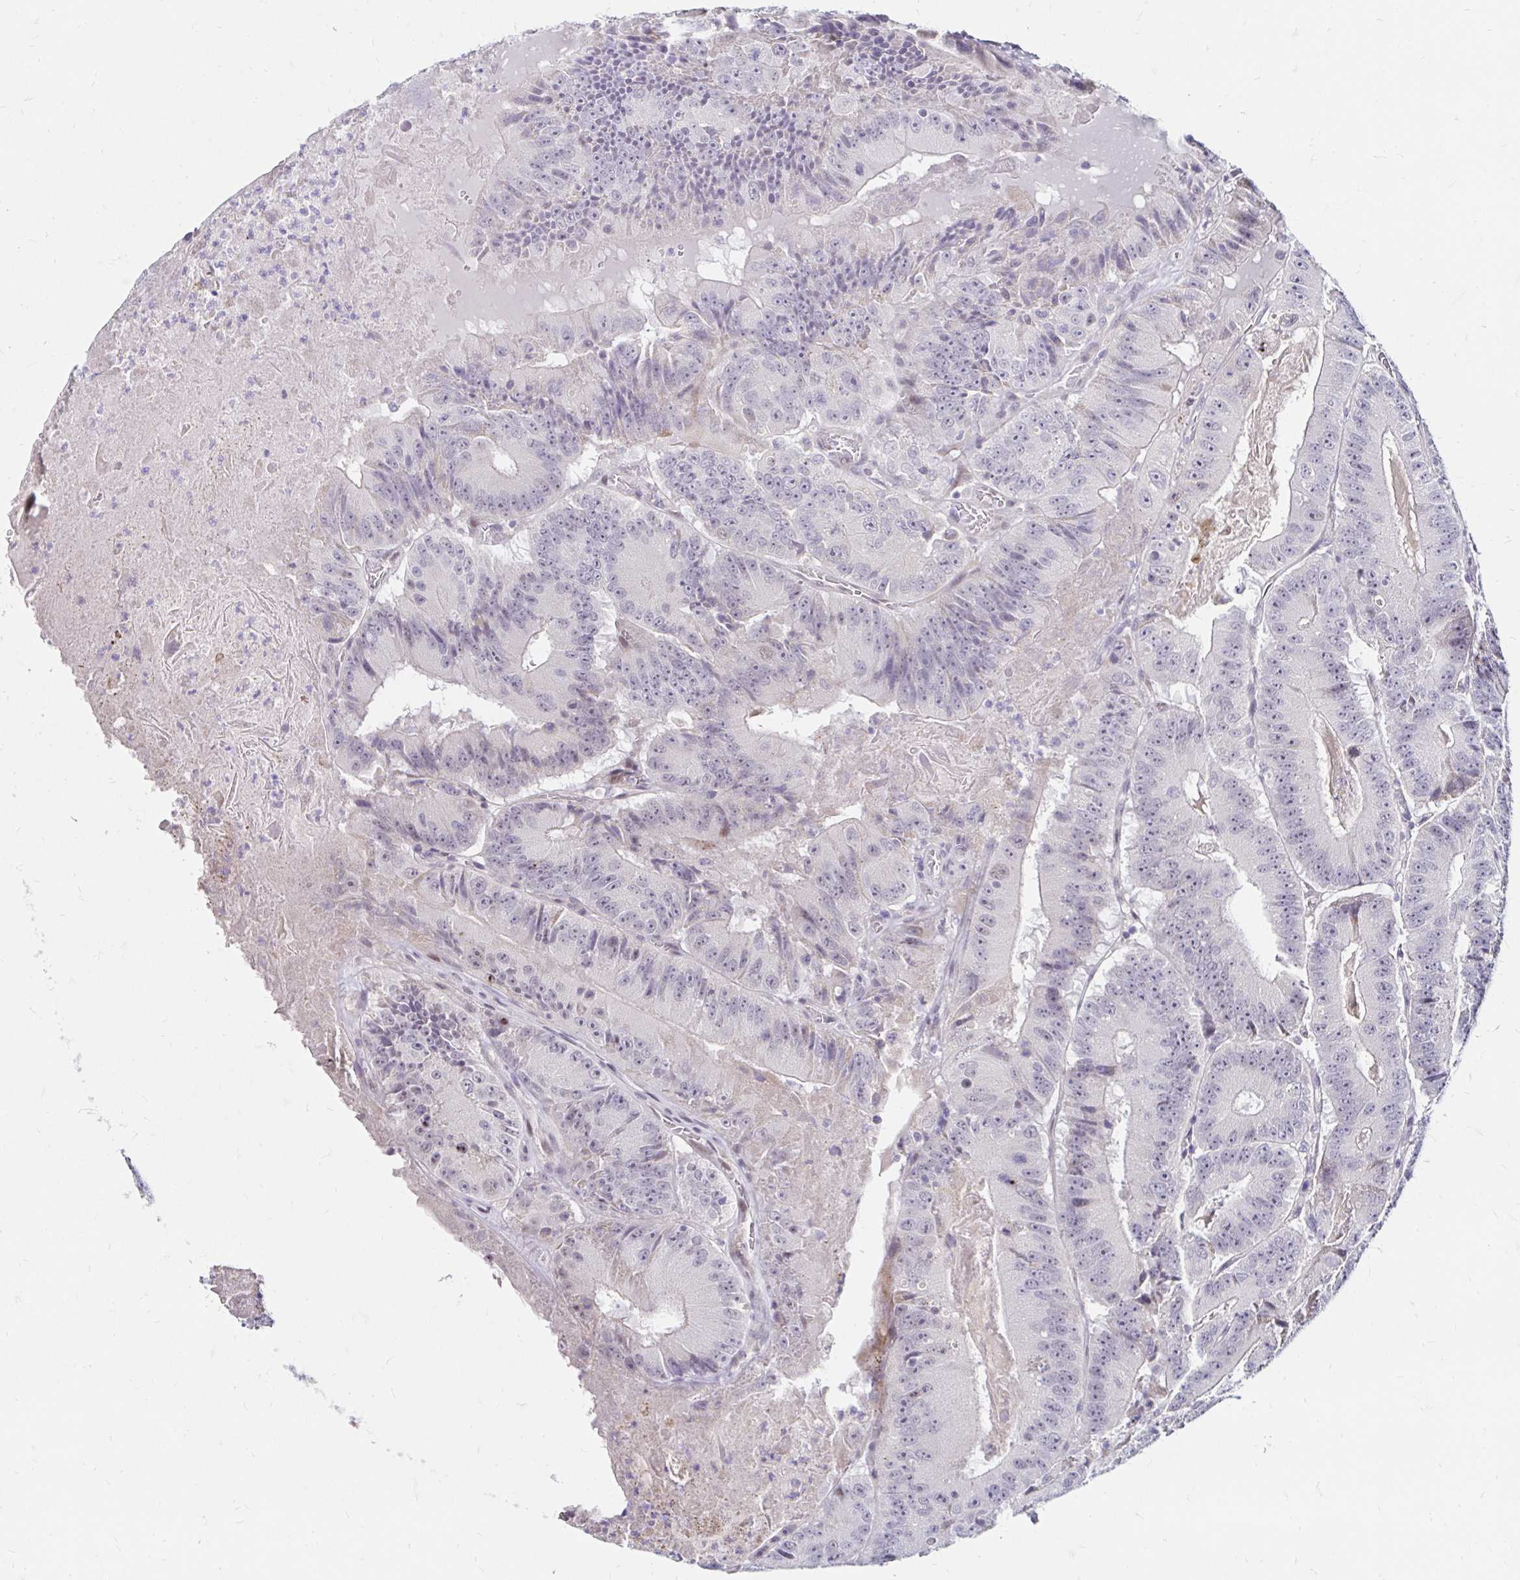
{"staining": {"intensity": "negative", "quantity": "none", "location": "none"}, "tissue": "colorectal cancer", "cell_type": "Tumor cells", "image_type": "cancer", "snomed": [{"axis": "morphology", "description": "Adenocarcinoma, NOS"}, {"axis": "topography", "description": "Colon"}], "caption": "Immunohistochemistry (IHC) of colorectal cancer demonstrates no positivity in tumor cells.", "gene": "GUCY1A1", "patient": {"sex": "female", "age": 86}}